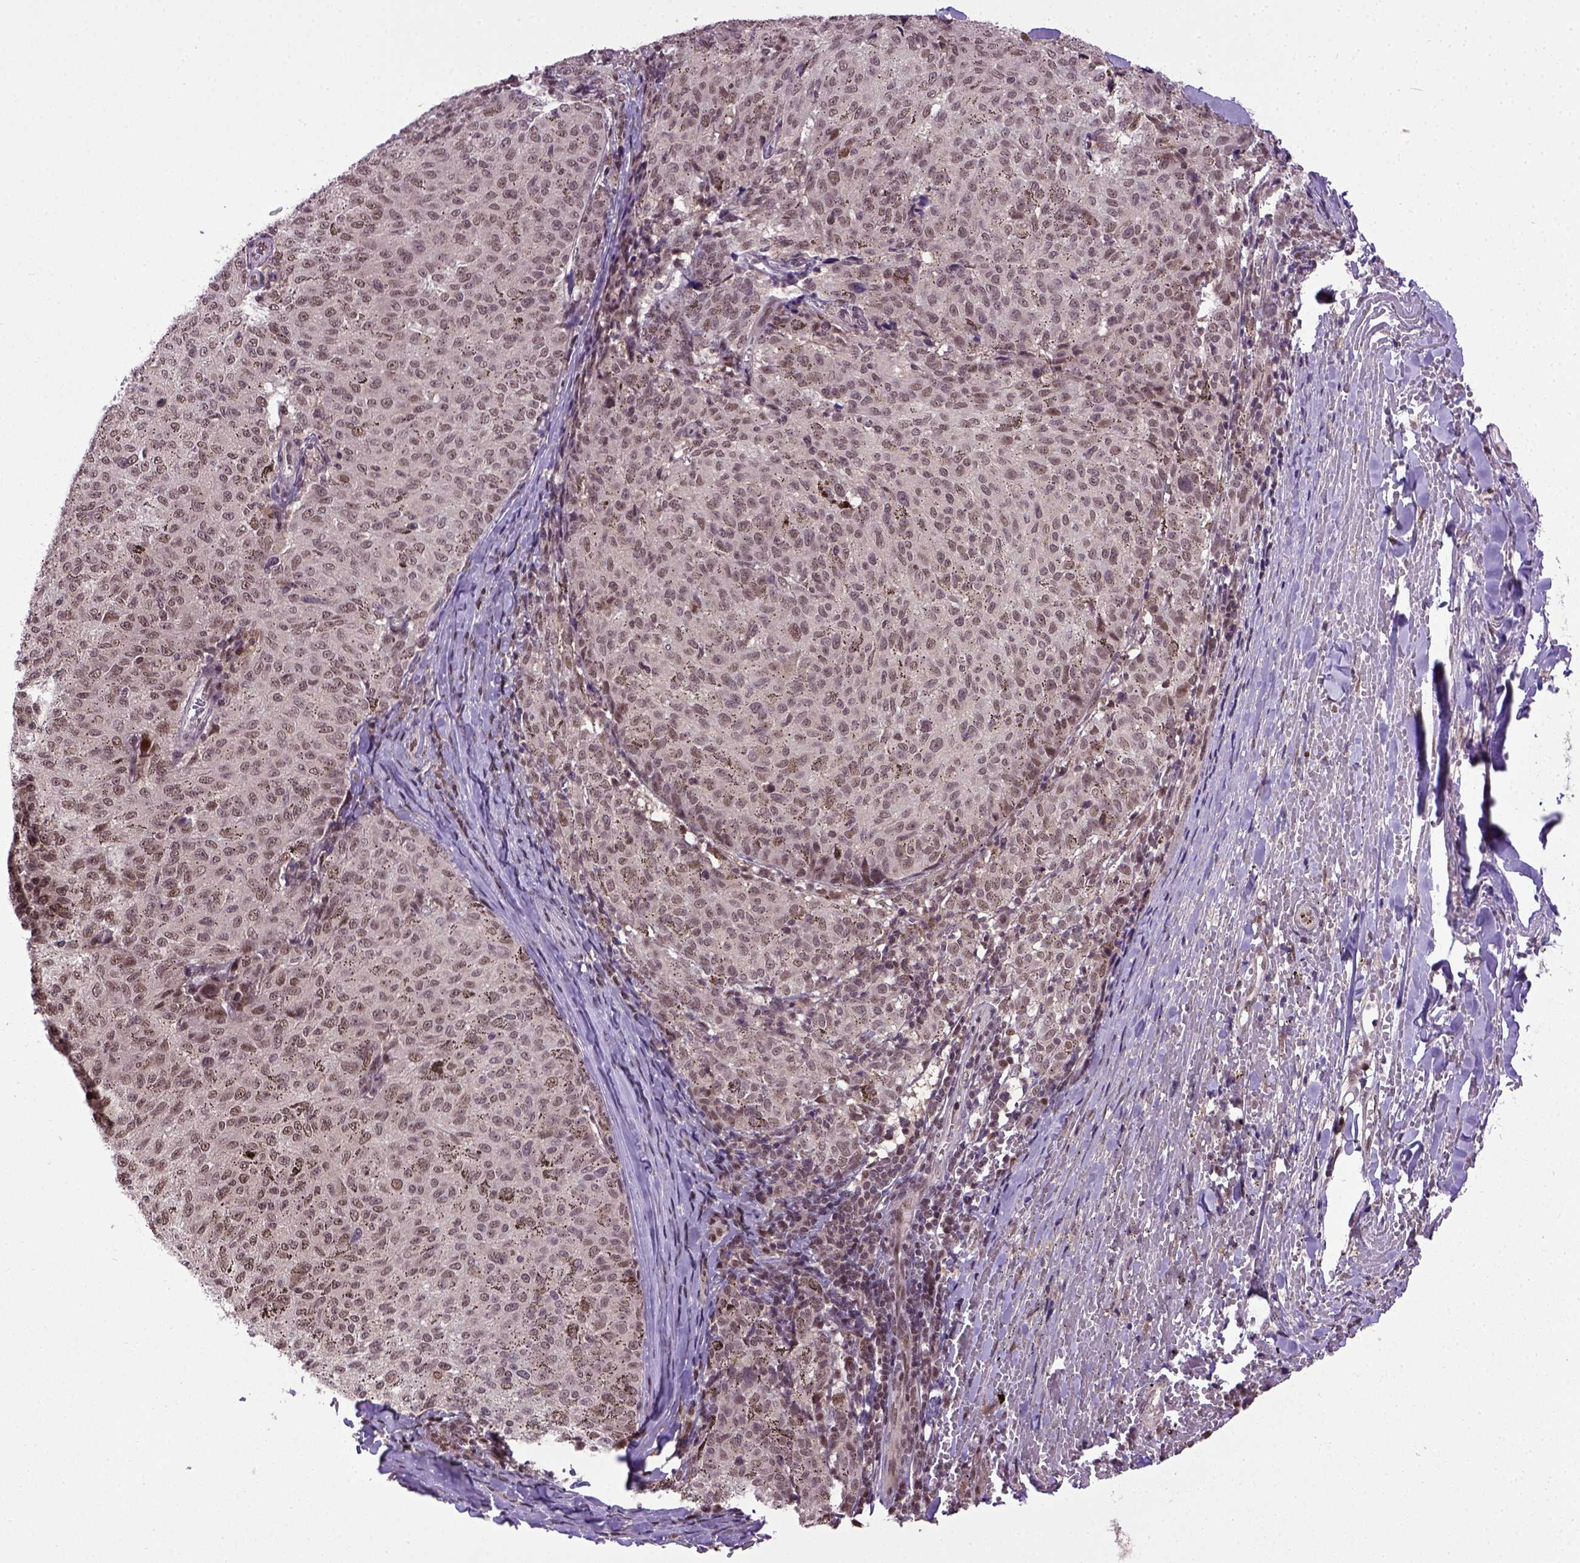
{"staining": {"intensity": "weak", "quantity": ">75%", "location": "nuclear"}, "tissue": "melanoma", "cell_type": "Tumor cells", "image_type": "cancer", "snomed": [{"axis": "morphology", "description": "Malignant melanoma, NOS"}, {"axis": "topography", "description": "Skin"}], "caption": "This histopathology image demonstrates malignant melanoma stained with IHC to label a protein in brown. The nuclear of tumor cells show weak positivity for the protein. Nuclei are counter-stained blue.", "gene": "UBA3", "patient": {"sex": "female", "age": 72}}